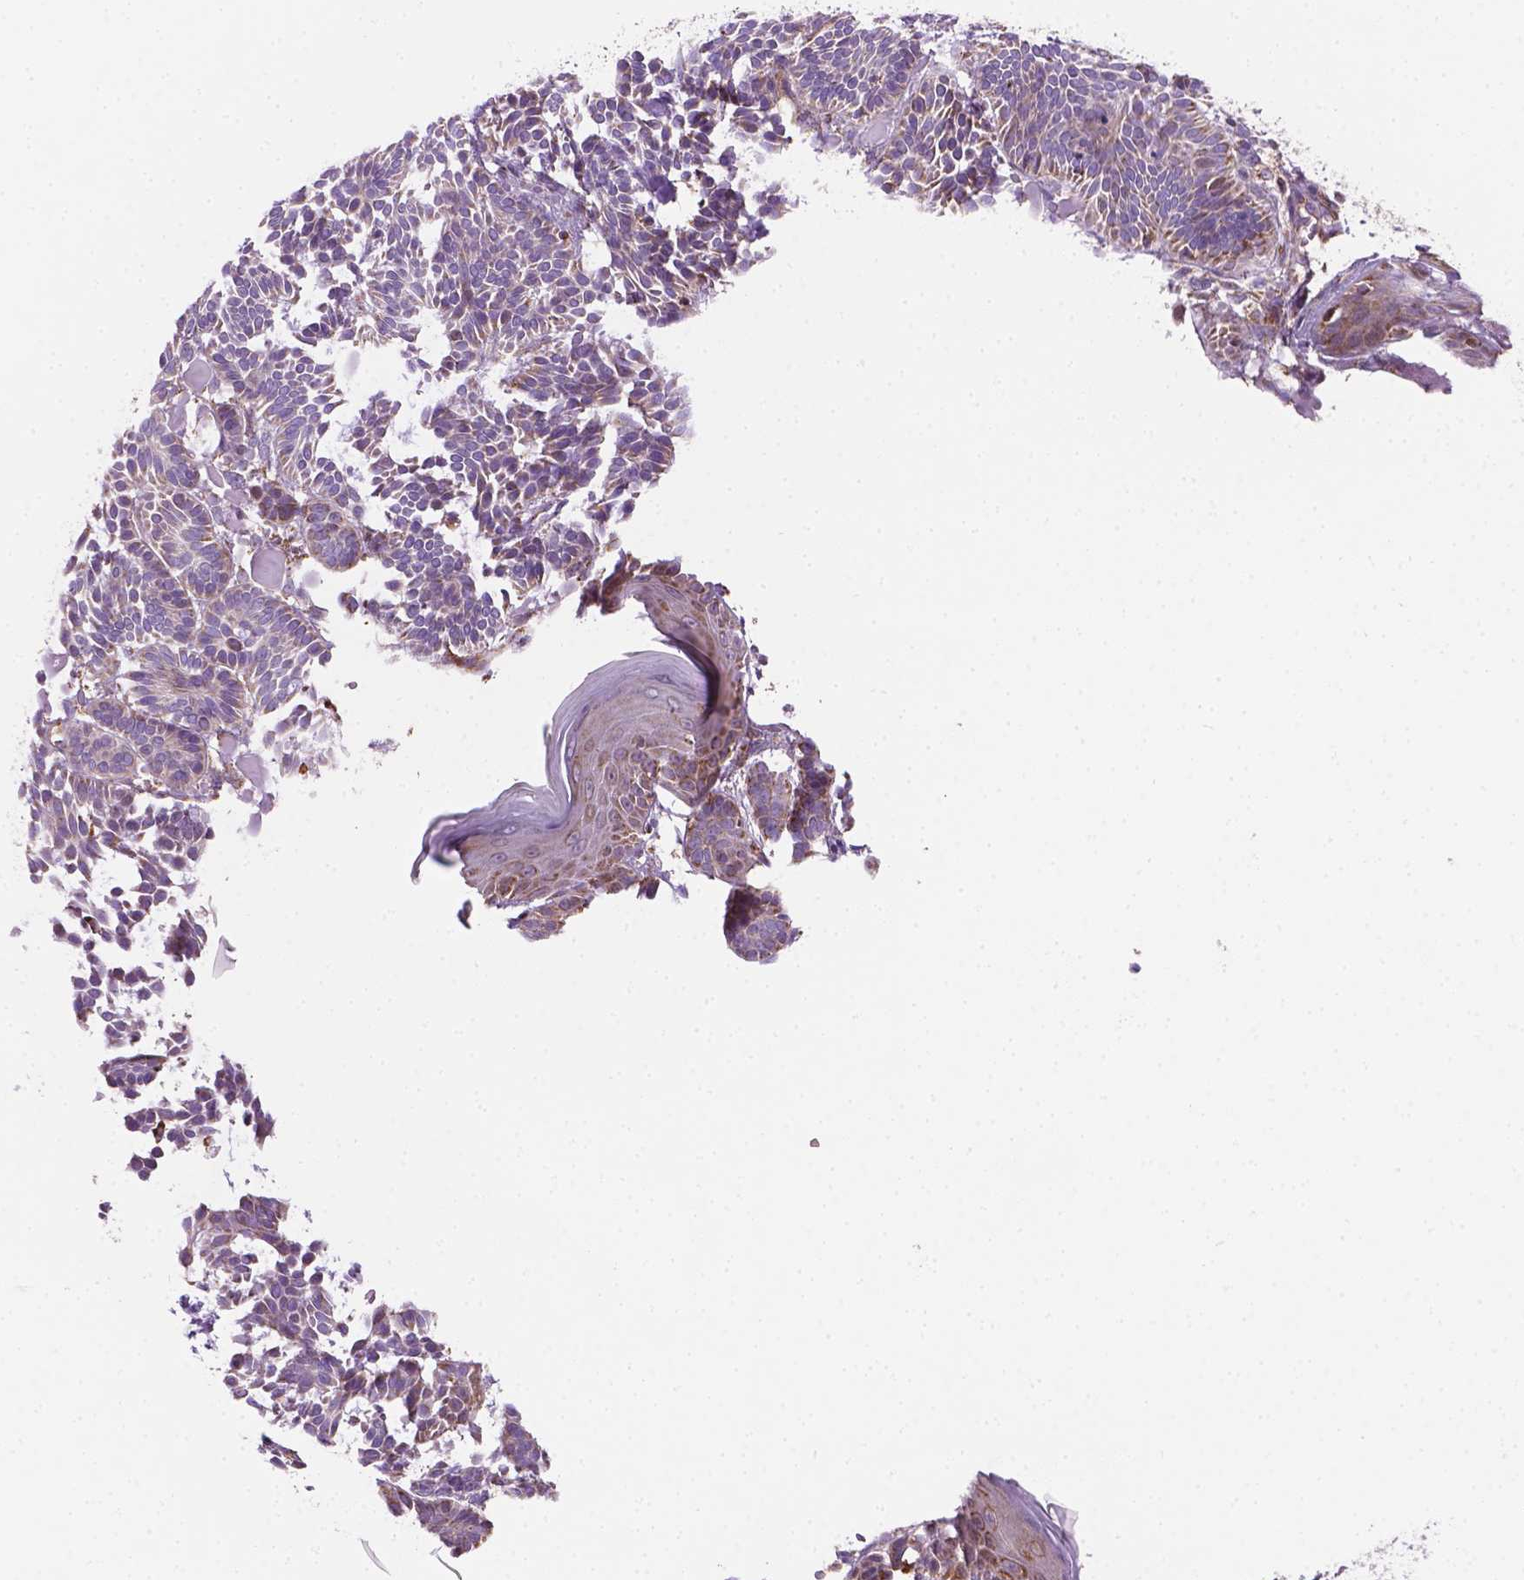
{"staining": {"intensity": "weak", "quantity": "25%-75%", "location": "cytoplasmic/membranous"}, "tissue": "skin cancer", "cell_type": "Tumor cells", "image_type": "cancer", "snomed": [{"axis": "morphology", "description": "Basal cell carcinoma"}, {"axis": "topography", "description": "Skin"}], "caption": "This histopathology image demonstrates skin basal cell carcinoma stained with immunohistochemistry (IHC) to label a protein in brown. The cytoplasmic/membranous of tumor cells show weak positivity for the protein. Nuclei are counter-stained blue.", "gene": "PIBF1", "patient": {"sex": "male", "age": 85}}